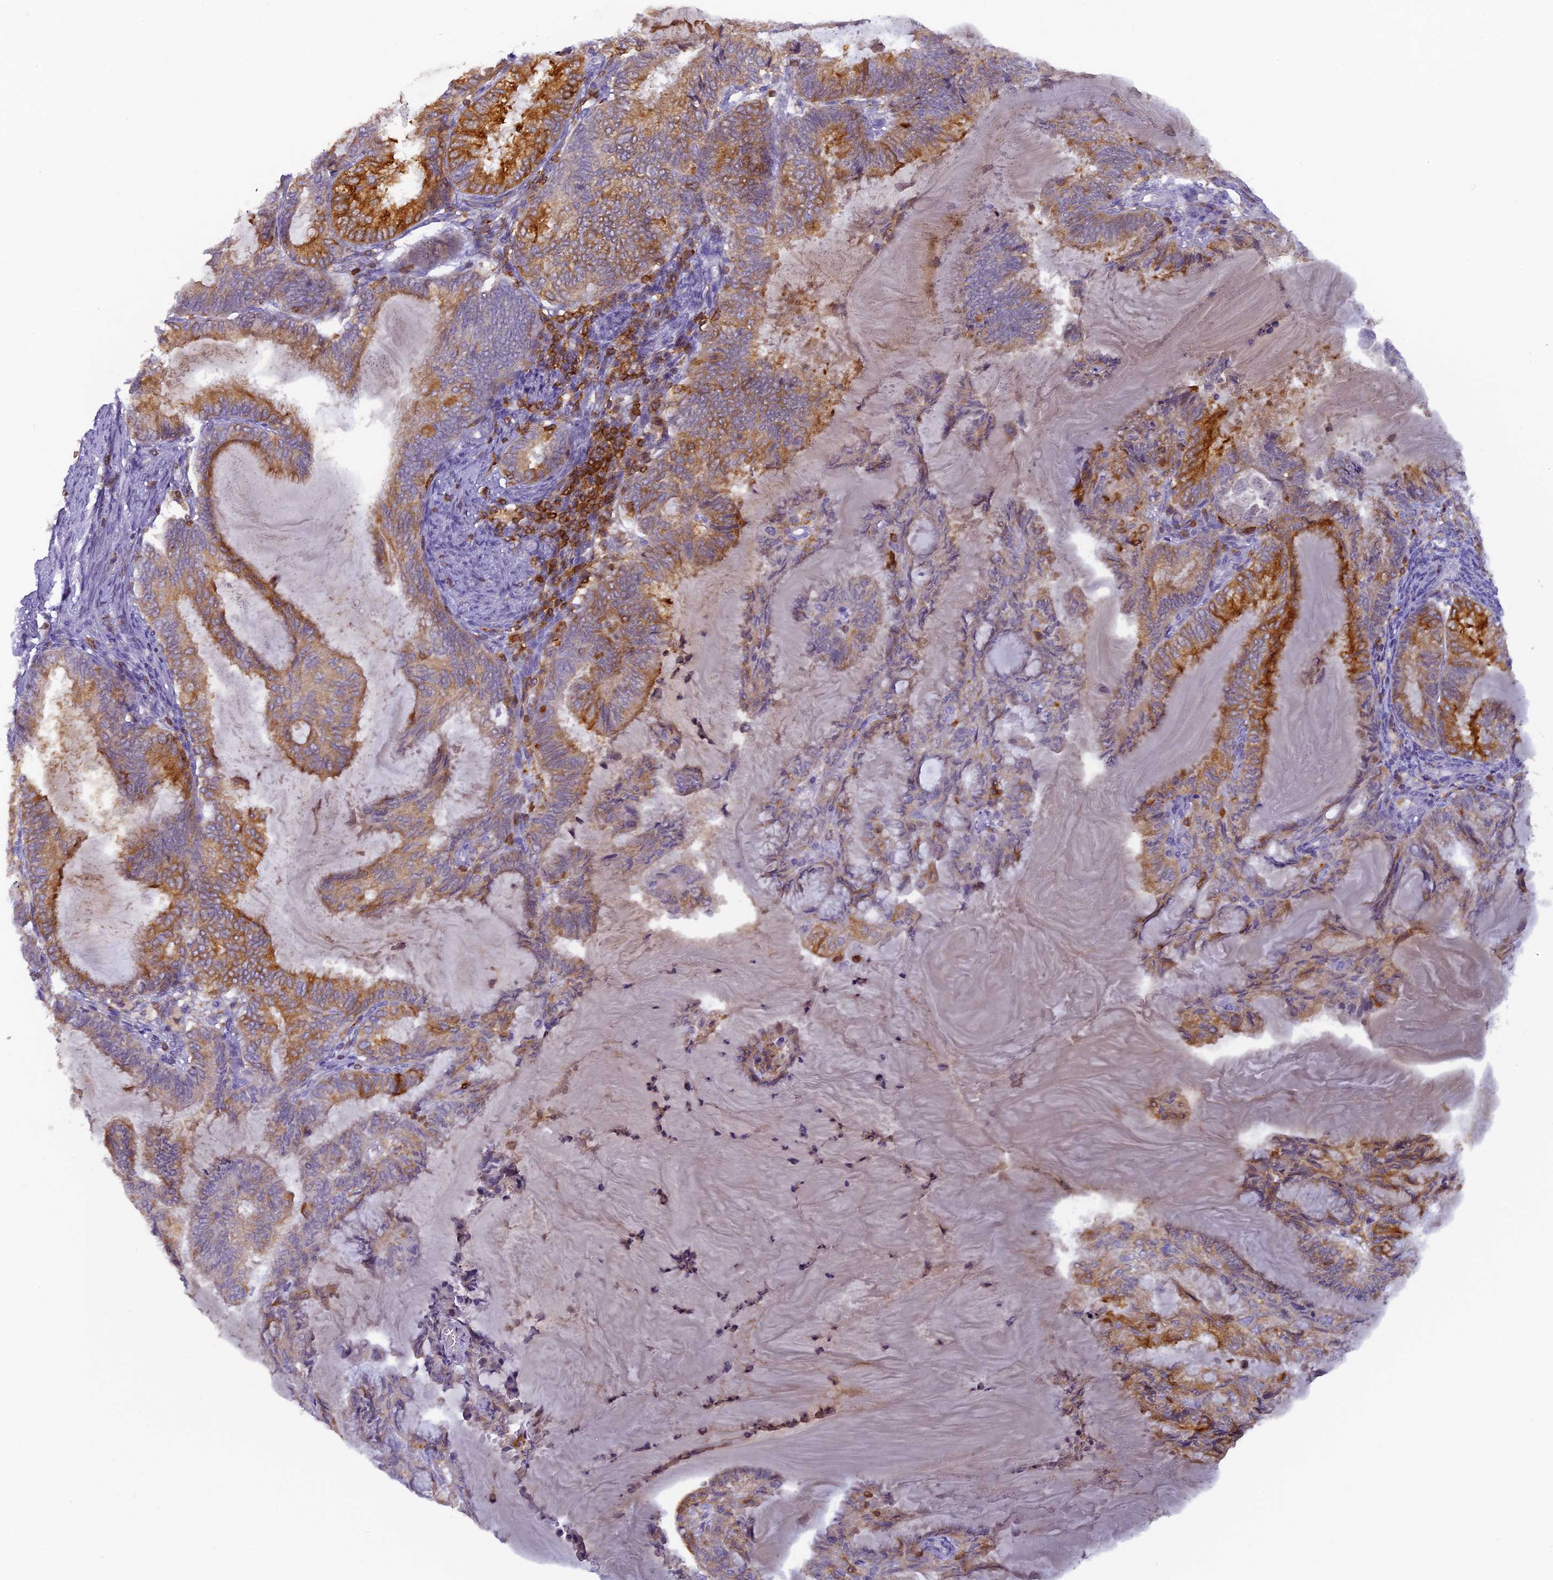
{"staining": {"intensity": "moderate", "quantity": "25%-75%", "location": "cytoplasmic/membranous"}, "tissue": "endometrial cancer", "cell_type": "Tumor cells", "image_type": "cancer", "snomed": [{"axis": "morphology", "description": "Adenocarcinoma, NOS"}, {"axis": "topography", "description": "Endometrium"}], "caption": "Protein expression analysis of human endometrial cancer reveals moderate cytoplasmic/membranous positivity in approximately 25%-75% of tumor cells.", "gene": "FYB1", "patient": {"sex": "female", "age": 86}}